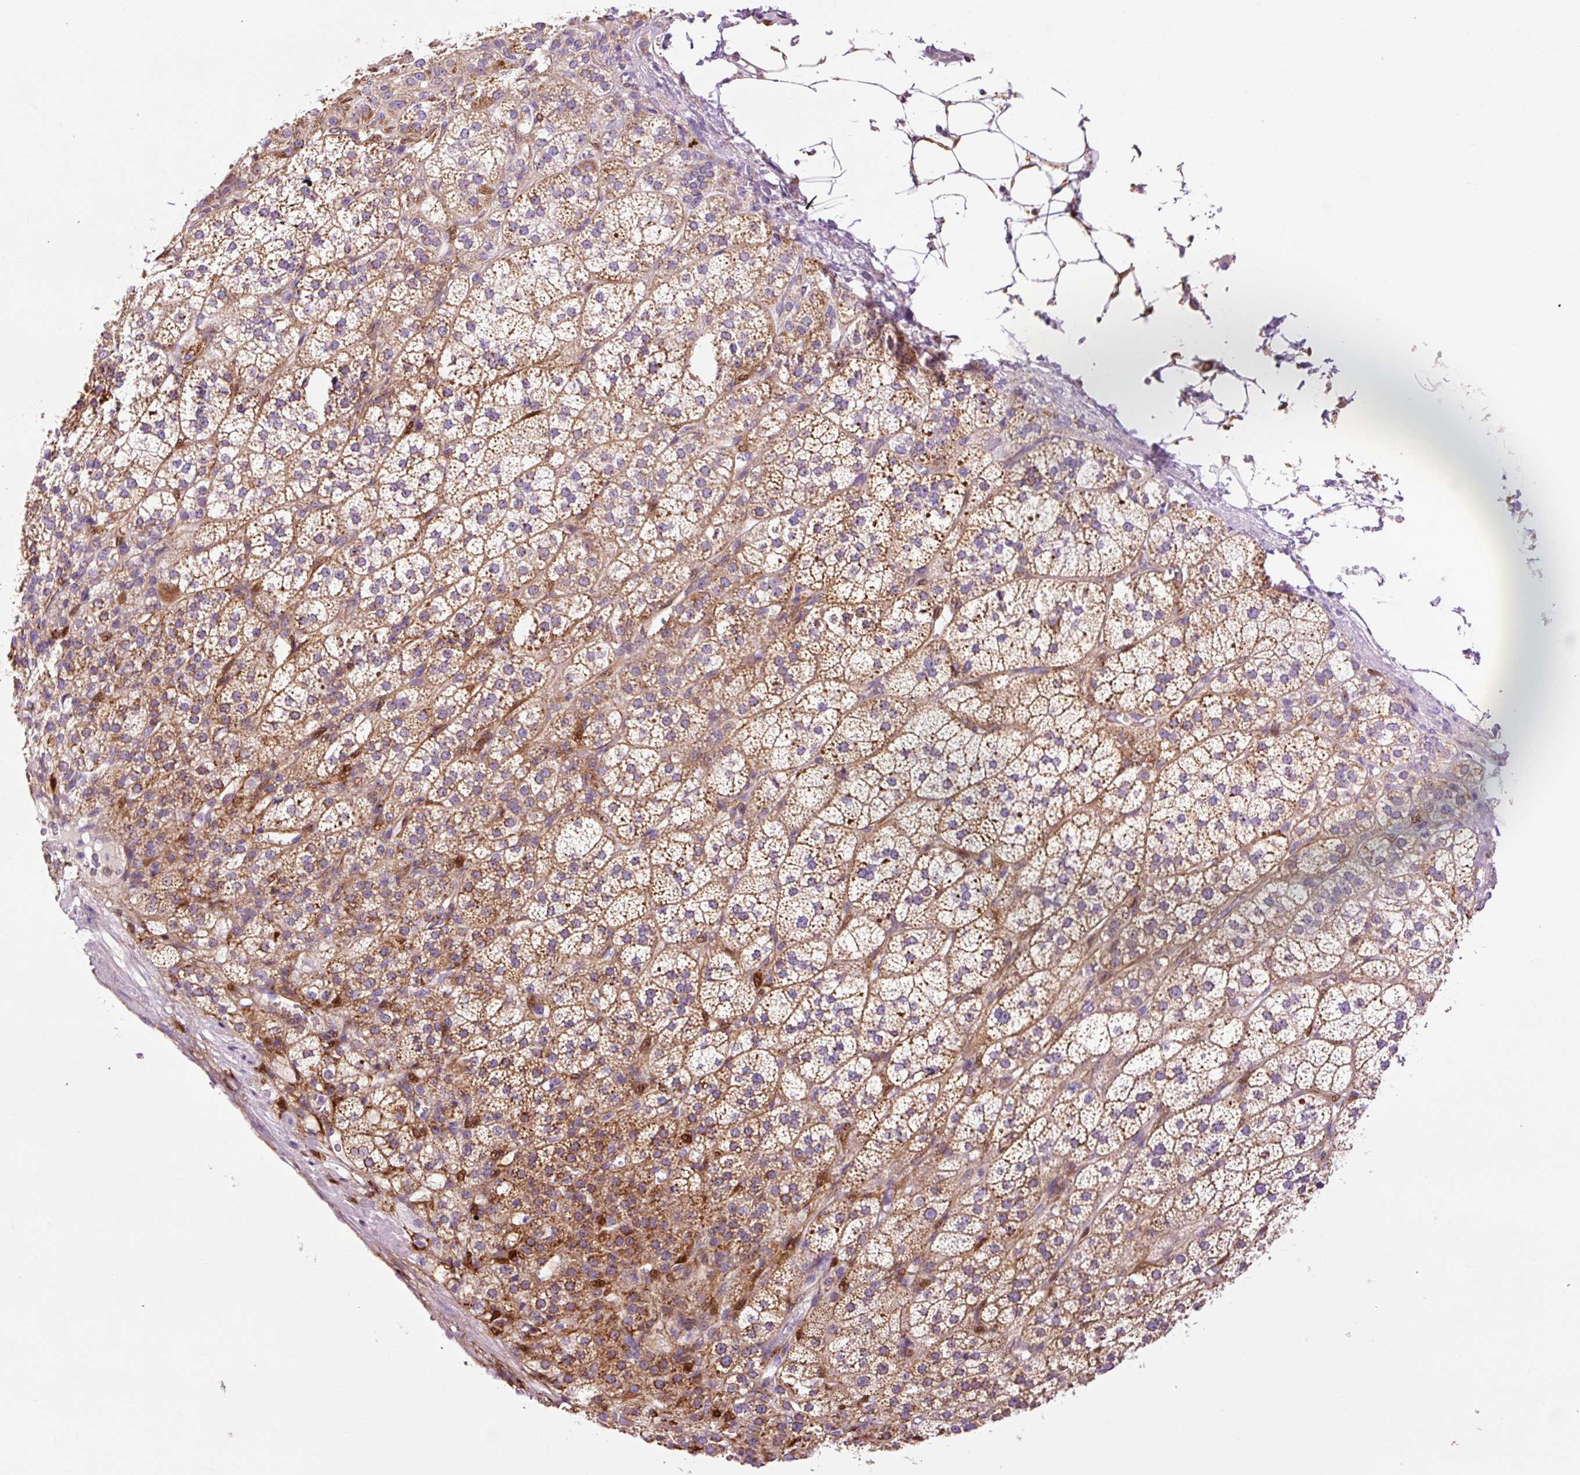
{"staining": {"intensity": "moderate", "quantity": ">75%", "location": "cytoplasmic/membranous"}, "tissue": "adrenal gland", "cell_type": "Glandular cells", "image_type": "normal", "snomed": [{"axis": "morphology", "description": "Normal tissue, NOS"}, {"axis": "topography", "description": "Adrenal gland"}], "caption": "This histopathology image displays immunohistochemistry staining of benign adrenal gland, with medium moderate cytoplasmic/membranous staining in approximately >75% of glandular cells.", "gene": "CD83", "patient": {"sex": "female", "age": 60}}